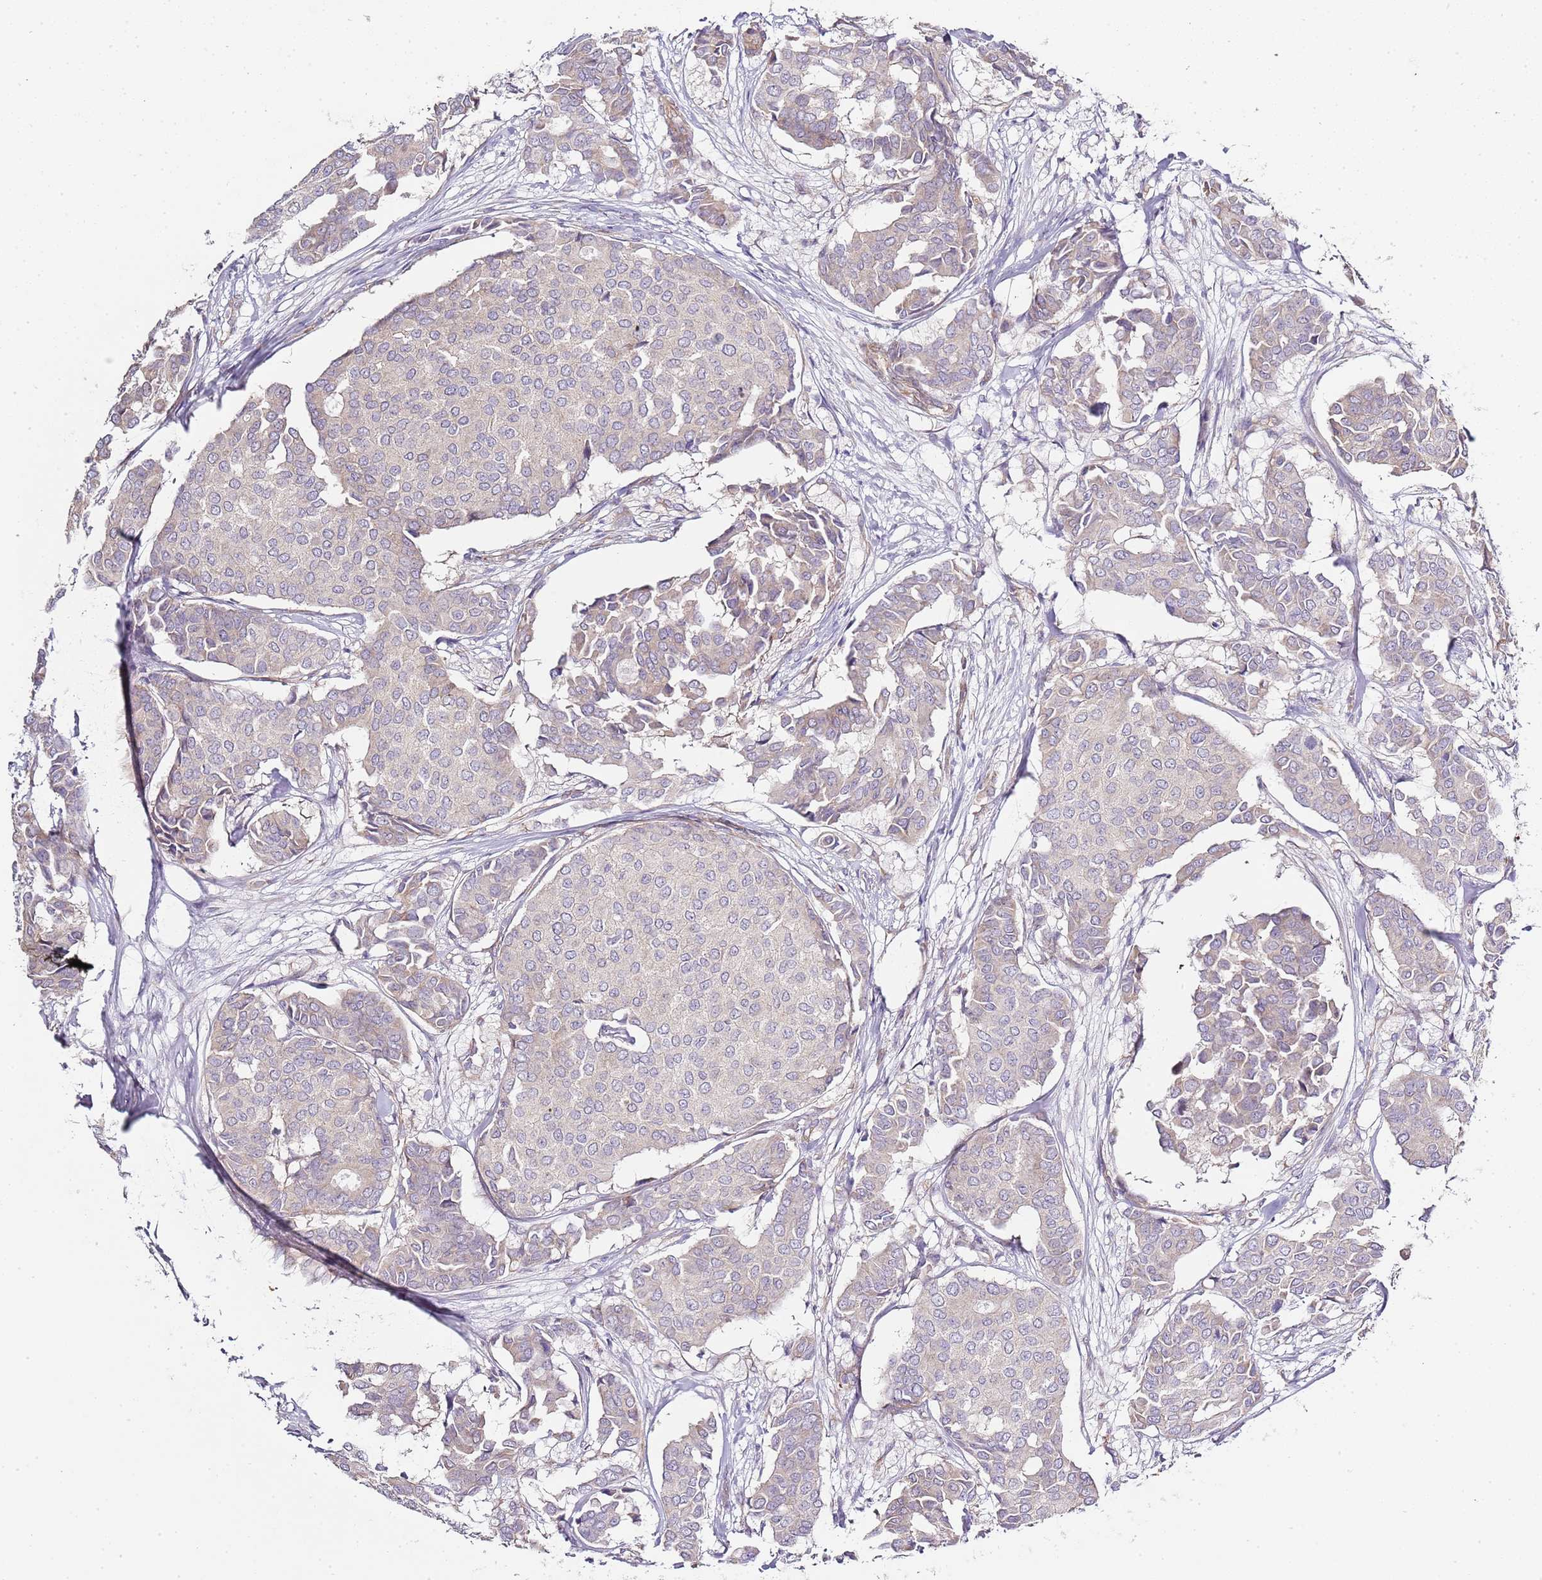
{"staining": {"intensity": "negative", "quantity": "none", "location": "none"}, "tissue": "breast cancer", "cell_type": "Tumor cells", "image_type": "cancer", "snomed": [{"axis": "morphology", "description": "Duct carcinoma"}, {"axis": "topography", "description": "Breast"}], "caption": "Tumor cells are negative for protein expression in human breast cancer.", "gene": "TBC1D9", "patient": {"sex": "female", "age": 75}}